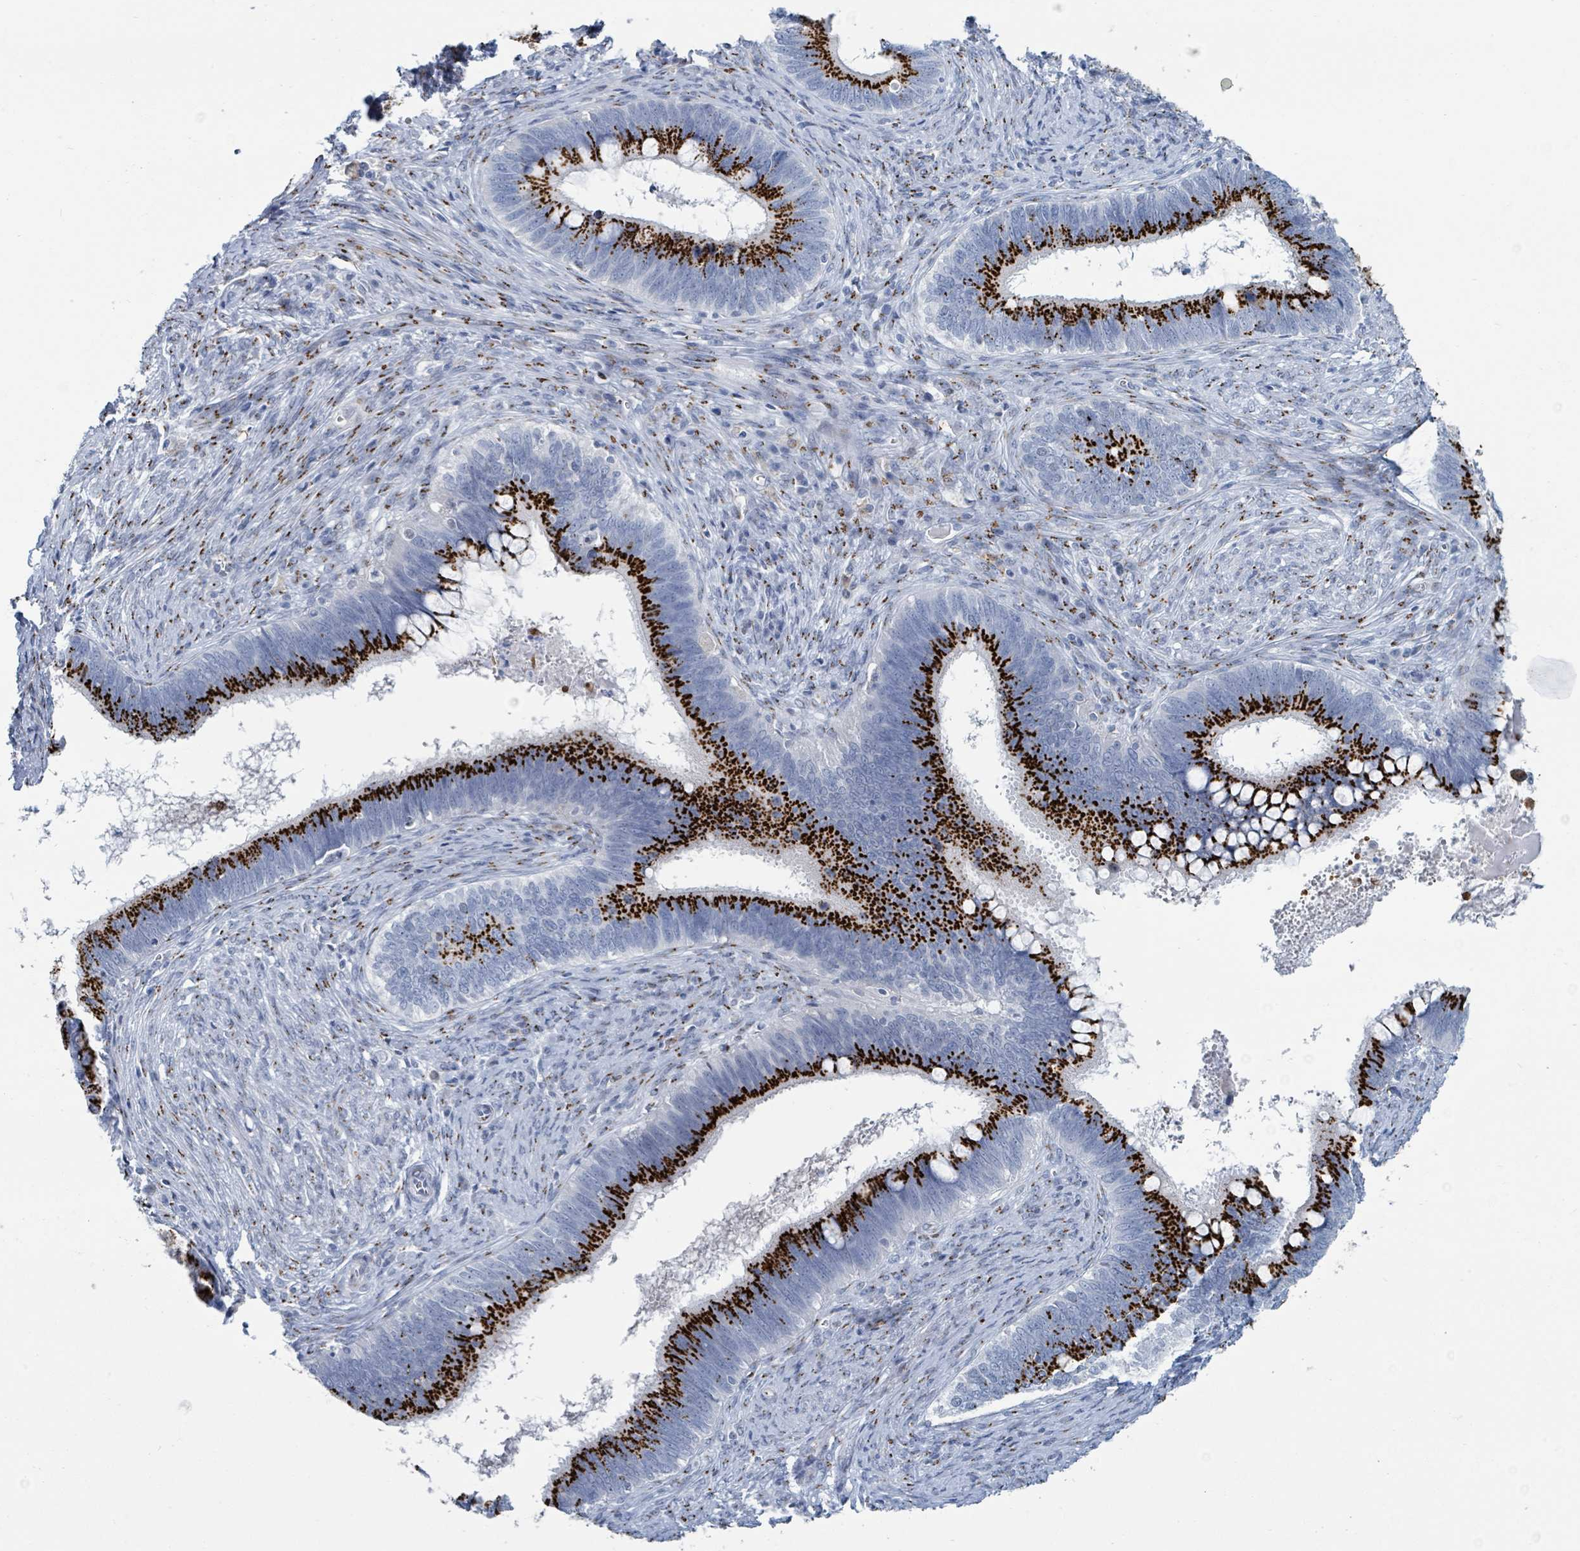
{"staining": {"intensity": "strong", "quantity": "25%-75%", "location": "cytoplasmic/membranous"}, "tissue": "cervical cancer", "cell_type": "Tumor cells", "image_type": "cancer", "snomed": [{"axis": "morphology", "description": "Adenocarcinoma, NOS"}, {"axis": "topography", "description": "Cervix"}], "caption": "Protein expression by immunohistochemistry (IHC) reveals strong cytoplasmic/membranous positivity in about 25%-75% of tumor cells in cervical adenocarcinoma. The protein of interest is stained brown, and the nuclei are stained in blue (DAB (3,3'-diaminobenzidine) IHC with brightfield microscopy, high magnification).", "gene": "DCAF5", "patient": {"sex": "female", "age": 42}}